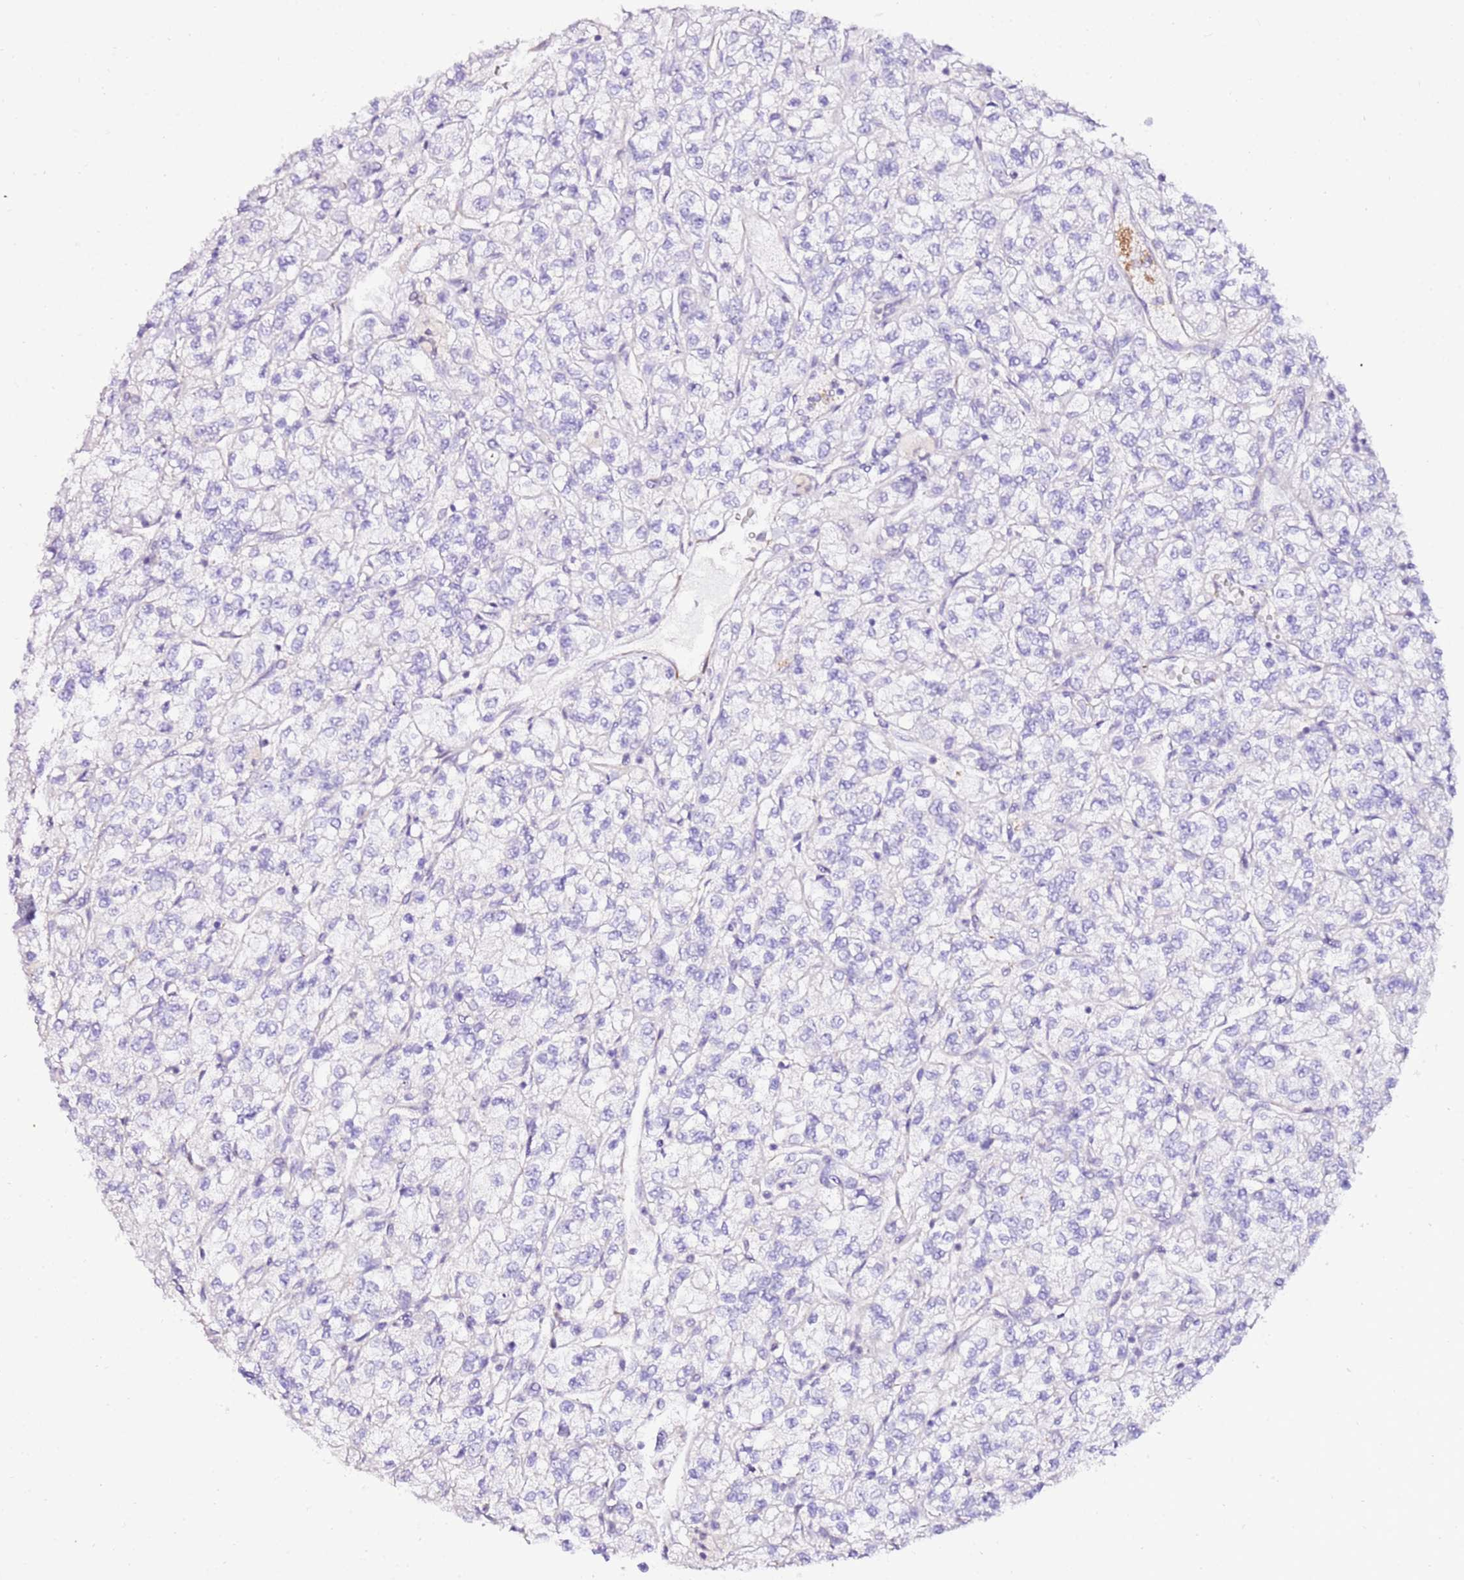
{"staining": {"intensity": "negative", "quantity": "none", "location": "none"}, "tissue": "renal cancer", "cell_type": "Tumor cells", "image_type": "cancer", "snomed": [{"axis": "morphology", "description": "Adenocarcinoma, NOS"}, {"axis": "topography", "description": "Kidney"}], "caption": "This photomicrograph is of renal cancer (adenocarcinoma) stained with immunohistochemistry (IHC) to label a protein in brown with the nuclei are counter-stained blue. There is no positivity in tumor cells. The staining was performed using DAB to visualize the protein expression in brown, while the nuclei were stained in blue with hematoxylin (Magnification: 20x).", "gene": "ART5", "patient": {"sex": "male", "age": 80}}